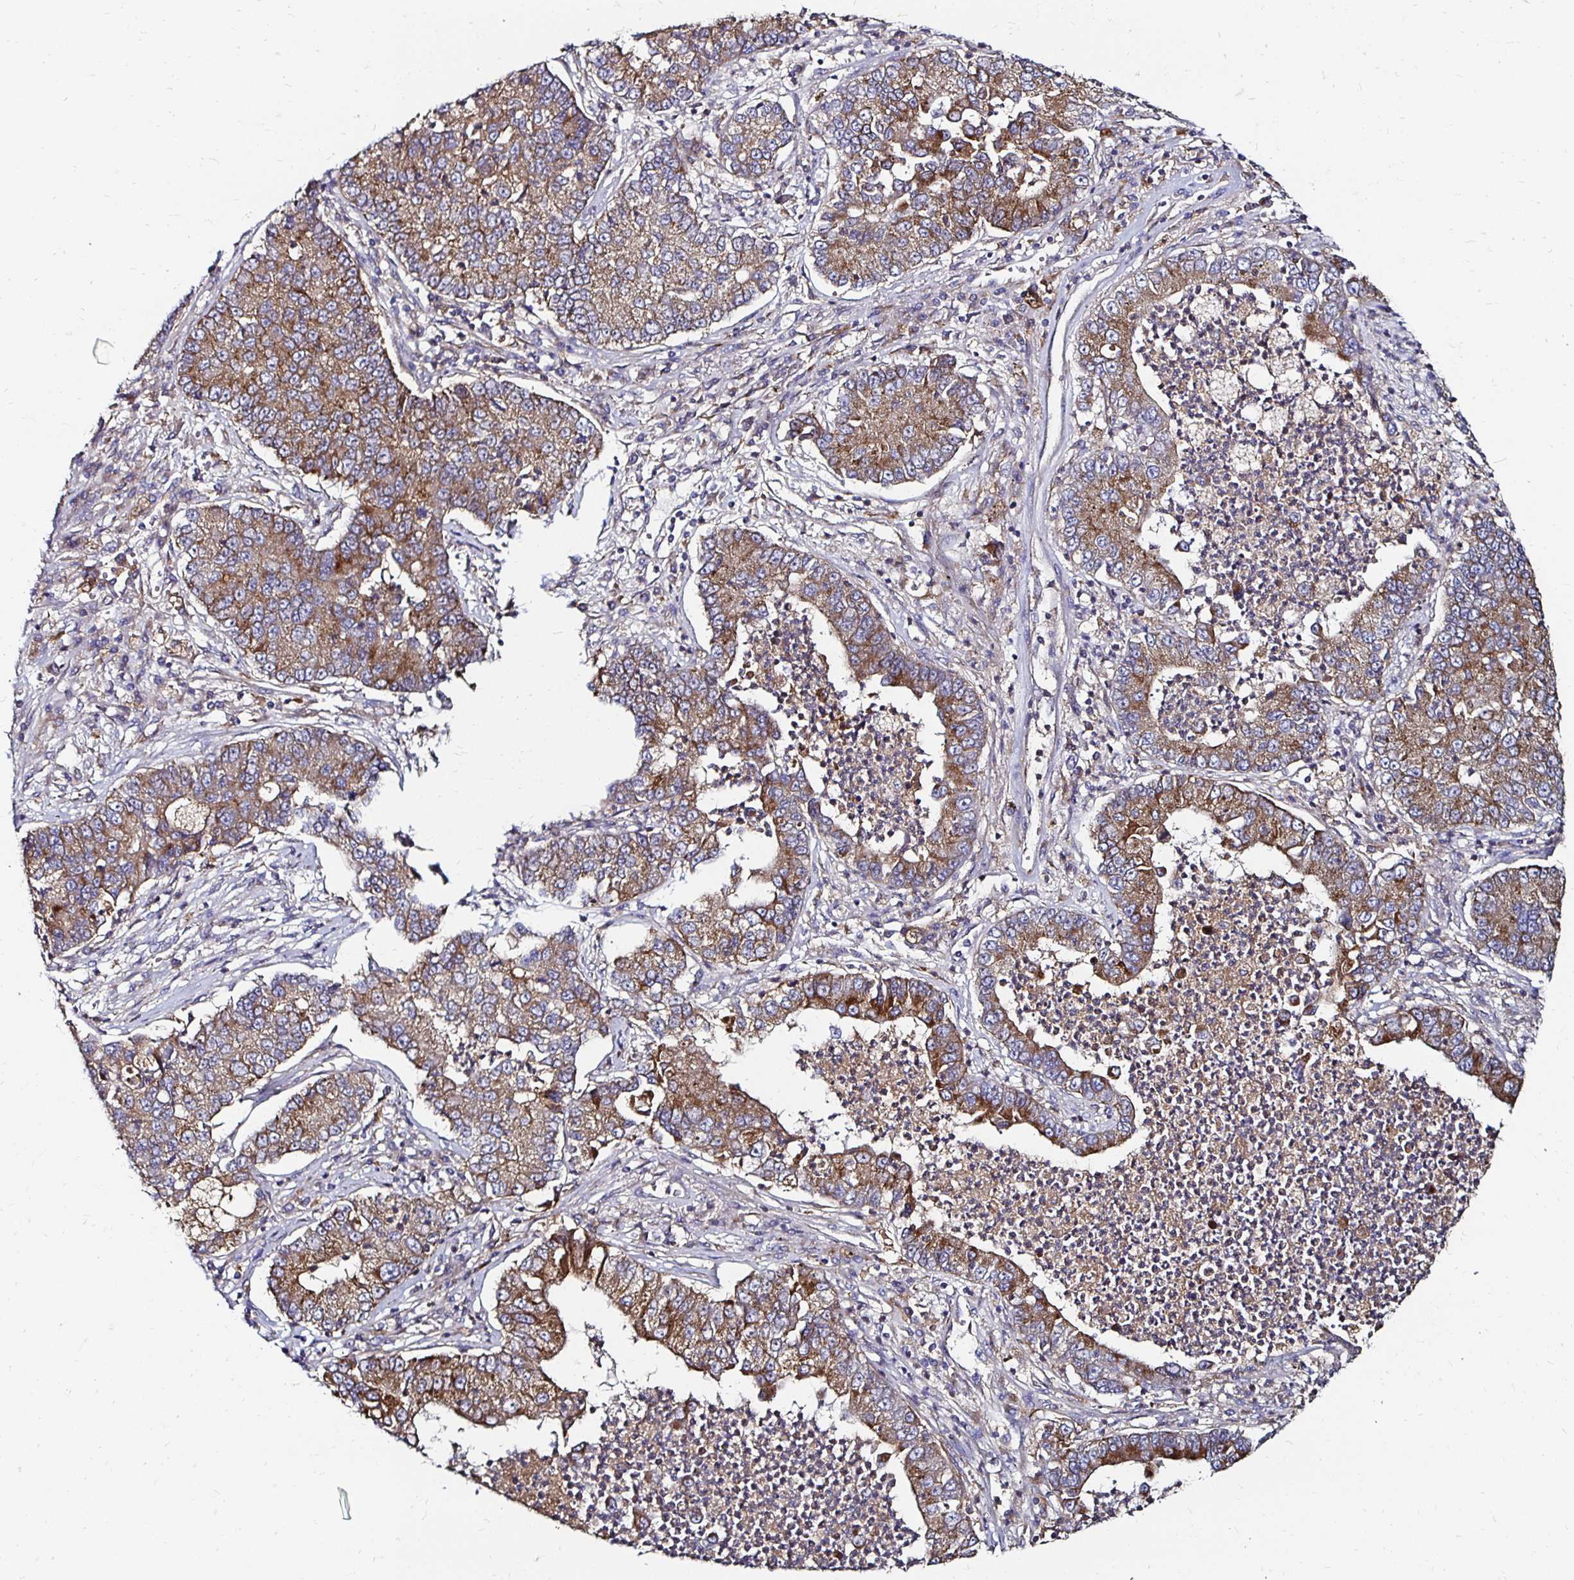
{"staining": {"intensity": "moderate", "quantity": ">75%", "location": "cytoplasmic/membranous"}, "tissue": "lung cancer", "cell_type": "Tumor cells", "image_type": "cancer", "snomed": [{"axis": "morphology", "description": "Adenocarcinoma, NOS"}, {"axis": "topography", "description": "Lung"}], "caption": "Immunohistochemistry (IHC) of lung cancer reveals medium levels of moderate cytoplasmic/membranous staining in approximately >75% of tumor cells. Using DAB (brown) and hematoxylin (blue) stains, captured at high magnification using brightfield microscopy.", "gene": "NCSTN", "patient": {"sex": "female", "age": 57}}